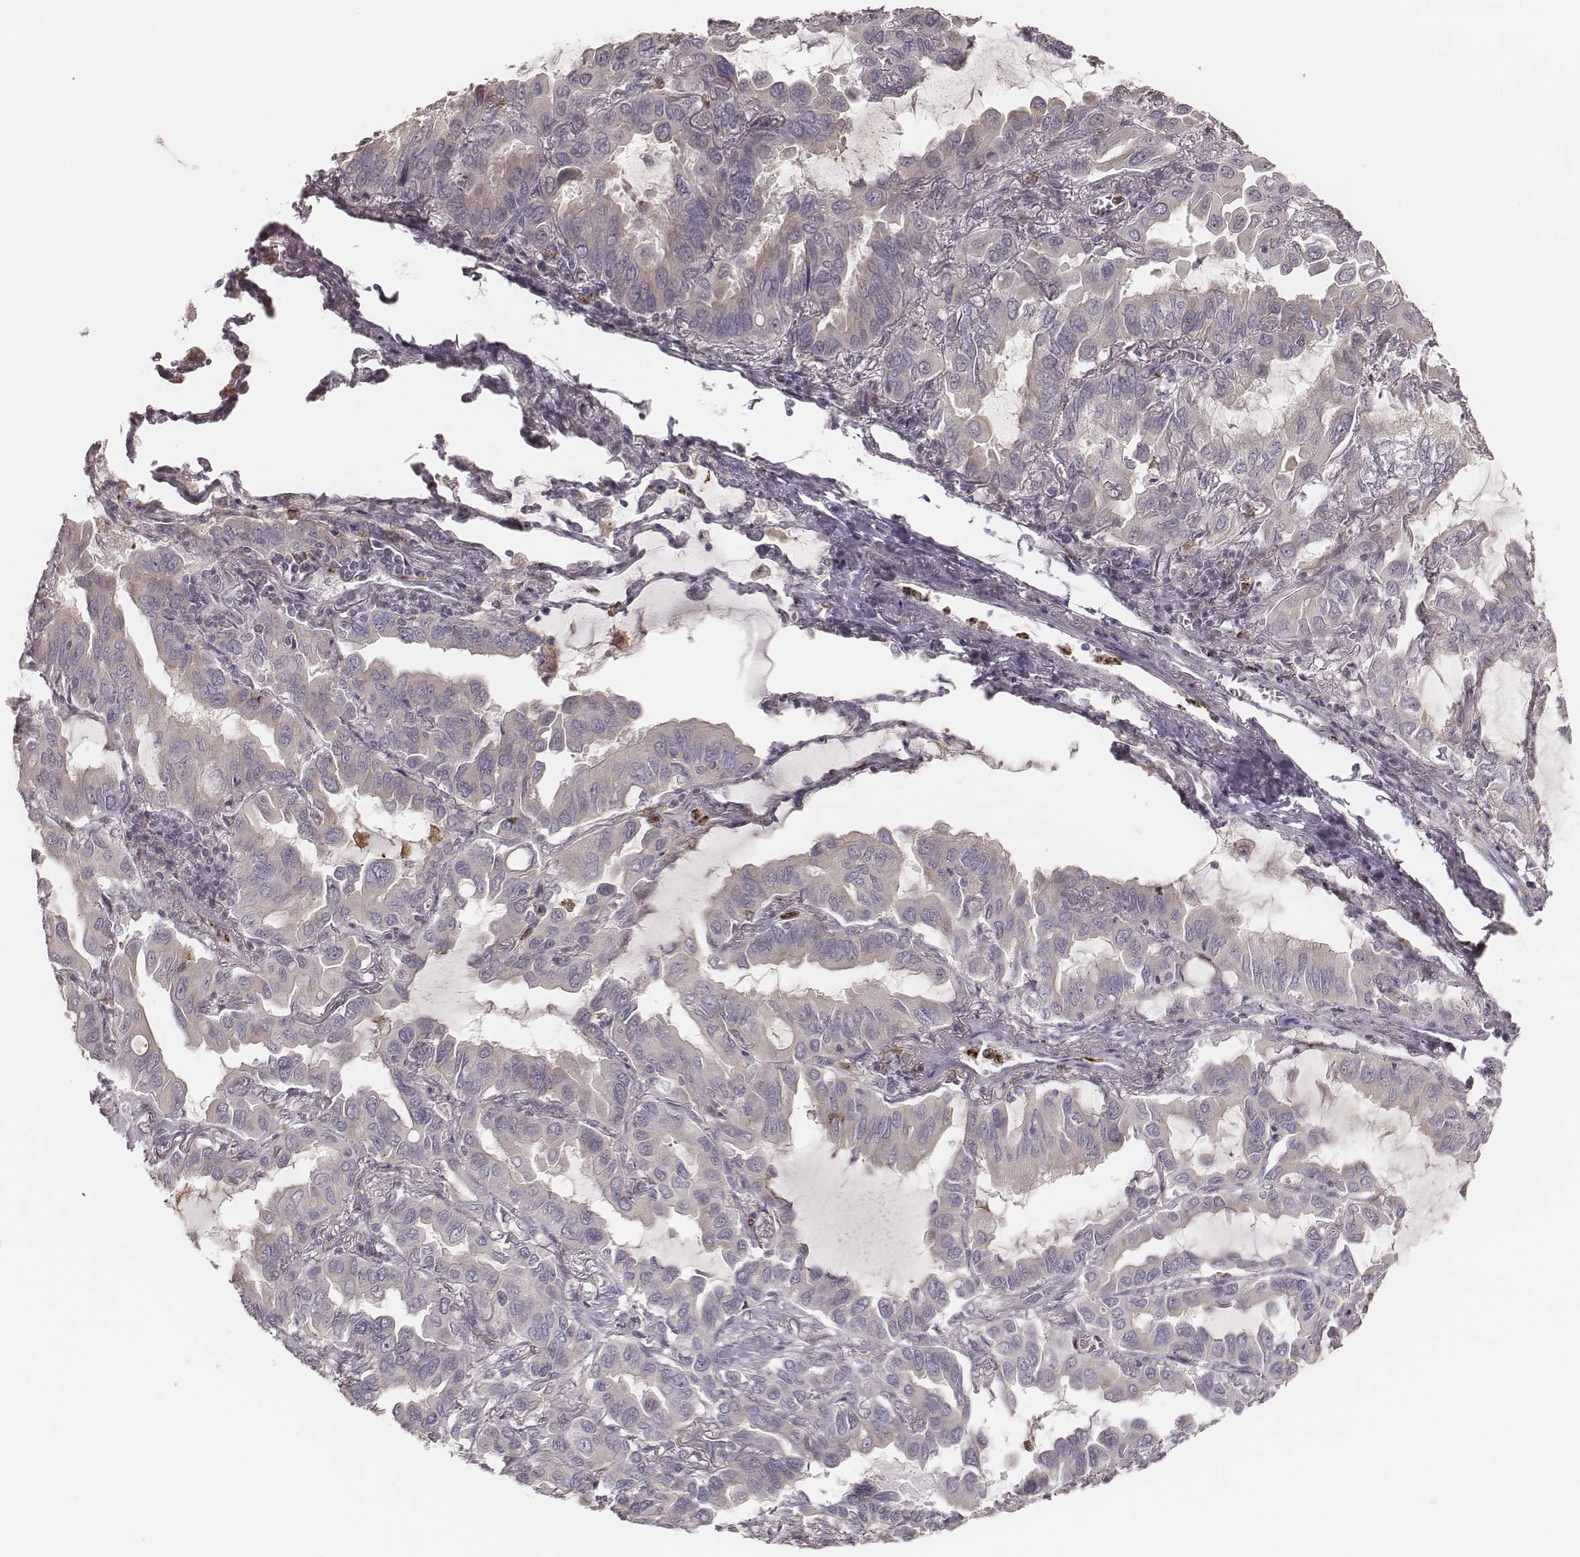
{"staining": {"intensity": "weak", "quantity": ">75%", "location": "cytoplasmic/membranous"}, "tissue": "lung cancer", "cell_type": "Tumor cells", "image_type": "cancer", "snomed": [{"axis": "morphology", "description": "Adenocarcinoma, NOS"}, {"axis": "topography", "description": "Lung"}], "caption": "Immunohistochemistry (DAB (3,3'-diaminobenzidine)) staining of lung cancer (adenocarcinoma) reveals weak cytoplasmic/membranous protein expression in approximately >75% of tumor cells.", "gene": "ABCA7", "patient": {"sex": "male", "age": 64}}